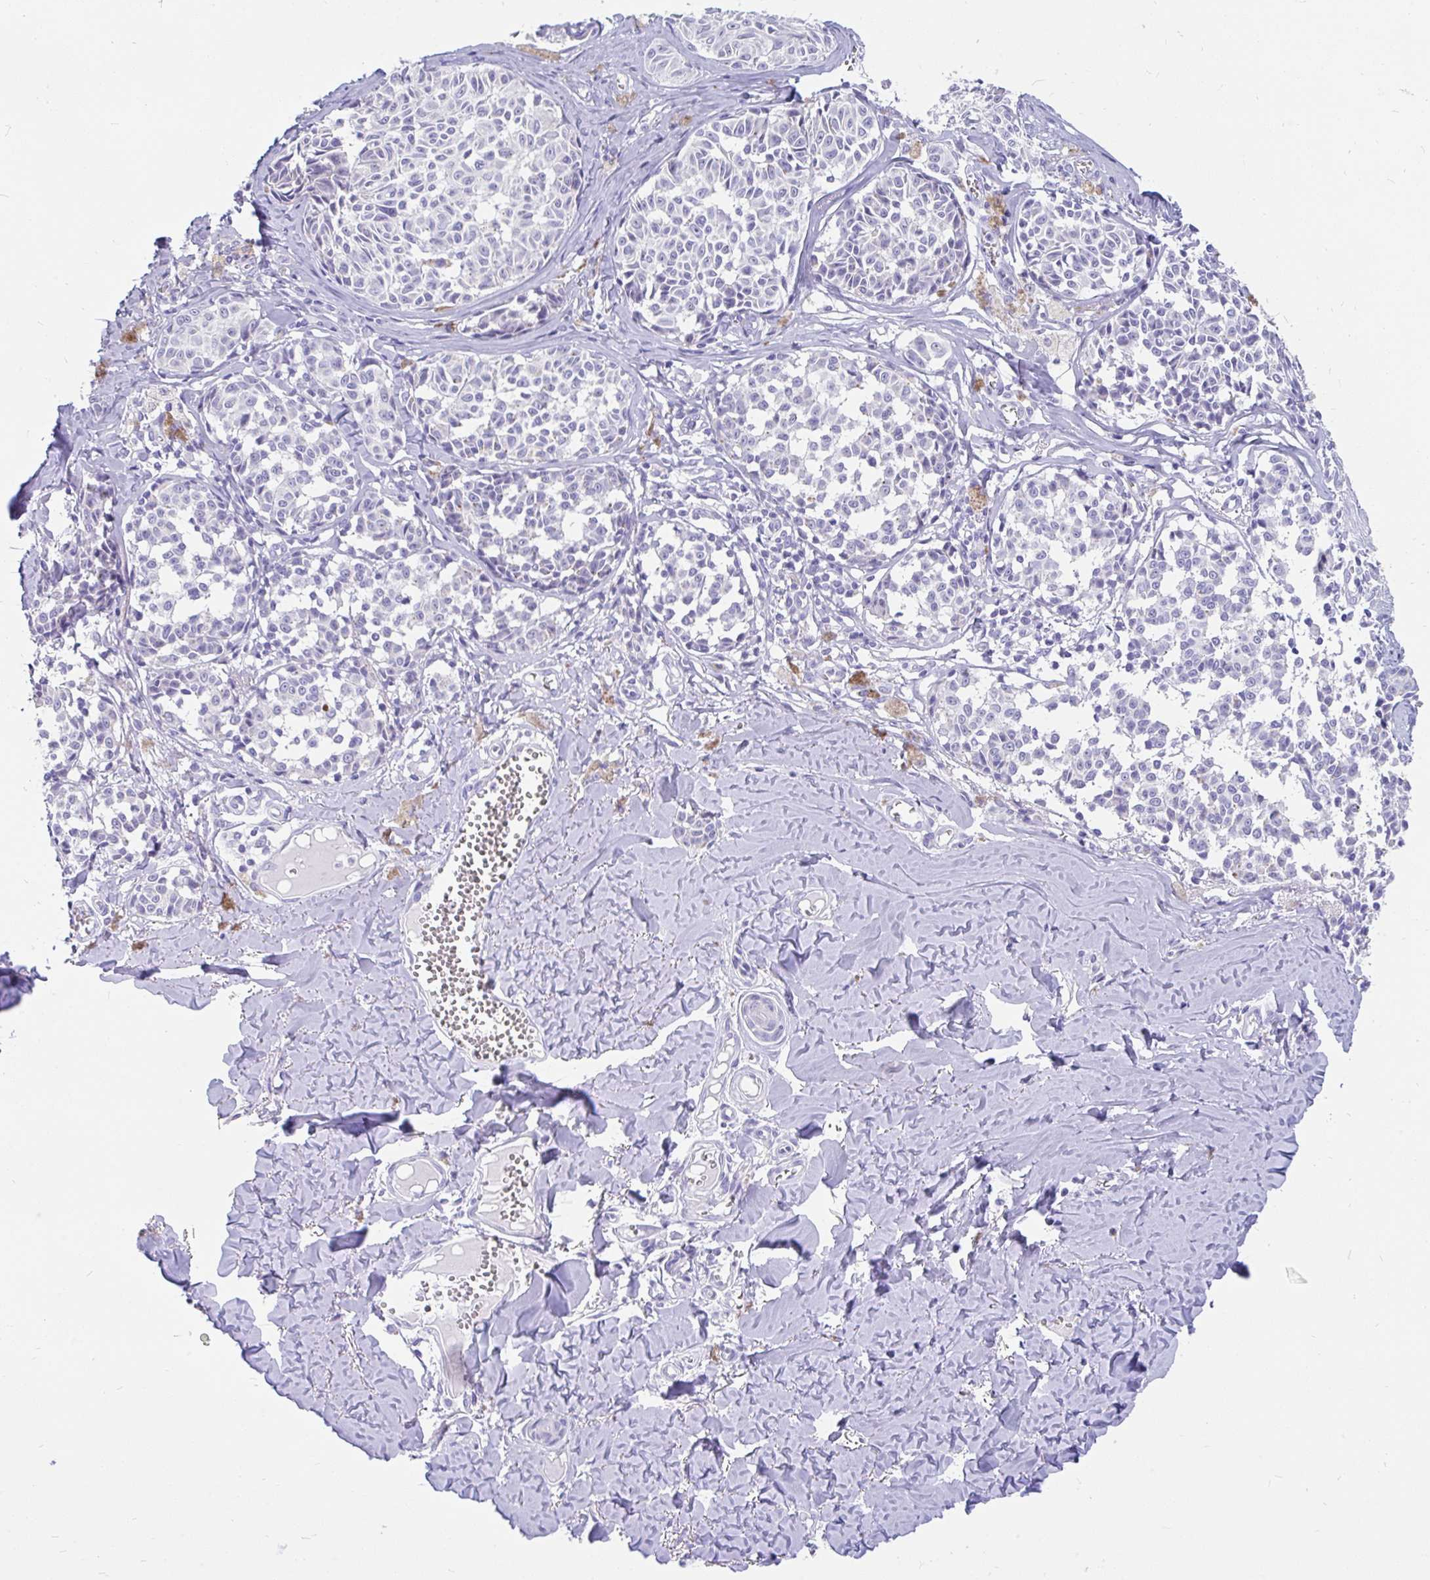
{"staining": {"intensity": "negative", "quantity": "none", "location": "none"}, "tissue": "melanoma", "cell_type": "Tumor cells", "image_type": "cancer", "snomed": [{"axis": "morphology", "description": "Malignant melanoma, NOS"}, {"axis": "topography", "description": "Skin"}], "caption": "This is a image of immunohistochemistry staining of melanoma, which shows no expression in tumor cells. (Stains: DAB (3,3'-diaminobenzidine) immunohistochemistry (IHC) with hematoxylin counter stain, Microscopy: brightfield microscopy at high magnification).", "gene": "INTS5", "patient": {"sex": "female", "age": 43}}